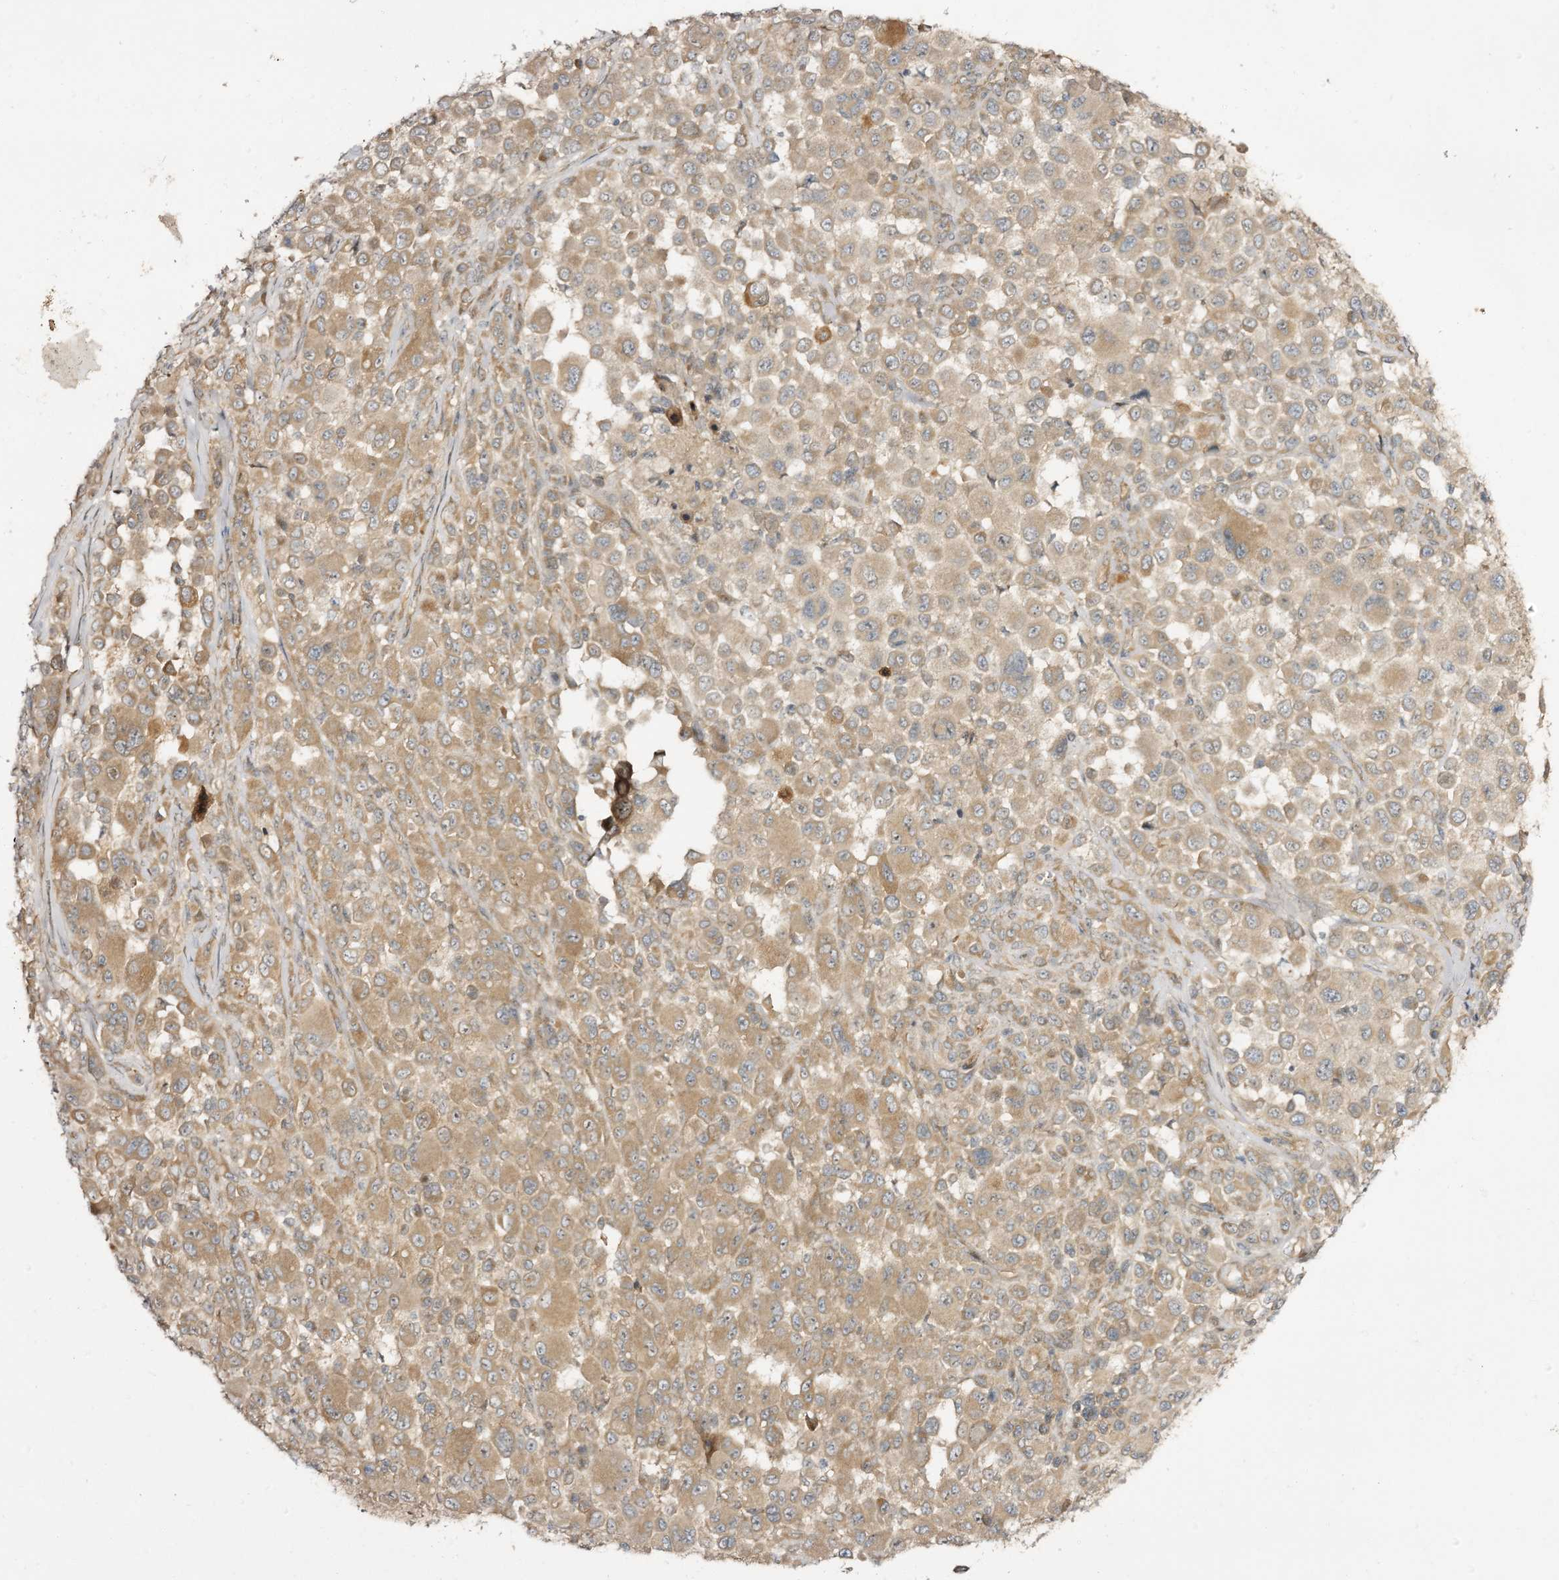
{"staining": {"intensity": "moderate", "quantity": ">75%", "location": "cytoplasmic/membranous"}, "tissue": "melanoma", "cell_type": "Tumor cells", "image_type": "cancer", "snomed": [{"axis": "morphology", "description": "Malignant melanoma, NOS"}, {"axis": "topography", "description": "Skin of trunk"}], "caption": "Brown immunohistochemical staining in melanoma shows moderate cytoplasmic/membranous positivity in approximately >75% of tumor cells.", "gene": "C11orf80", "patient": {"sex": "male", "age": 71}}